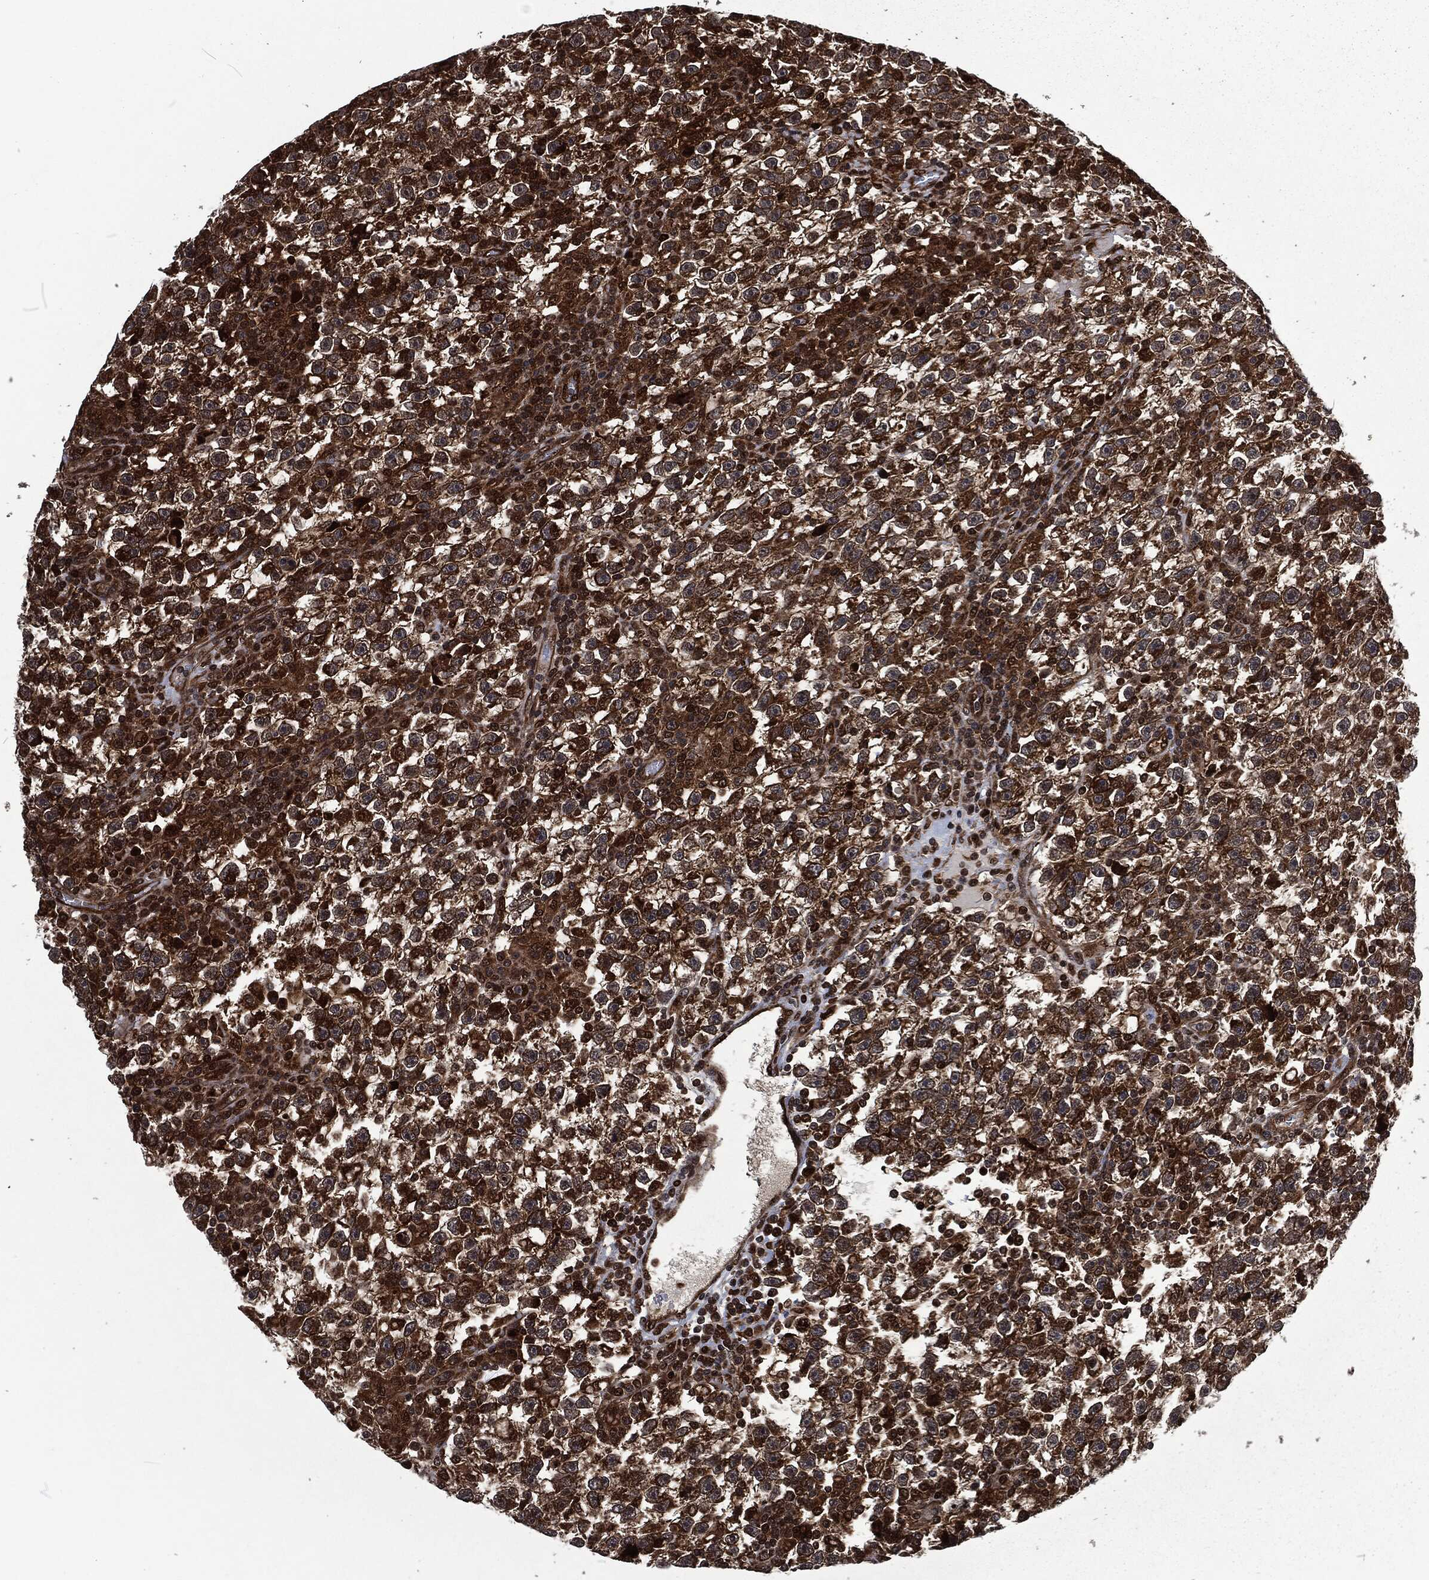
{"staining": {"intensity": "strong", "quantity": "25%-75%", "location": "cytoplasmic/membranous"}, "tissue": "testis cancer", "cell_type": "Tumor cells", "image_type": "cancer", "snomed": [{"axis": "morphology", "description": "Seminoma, NOS"}, {"axis": "topography", "description": "Testis"}], "caption": "DAB (3,3'-diaminobenzidine) immunohistochemical staining of human seminoma (testis) reveals strong cytoplasmic/membranous protein expression in about 25%-75% of tumor cells.", "gene": "CMPK2", "patient": {"sex": "male", "age": 47}}